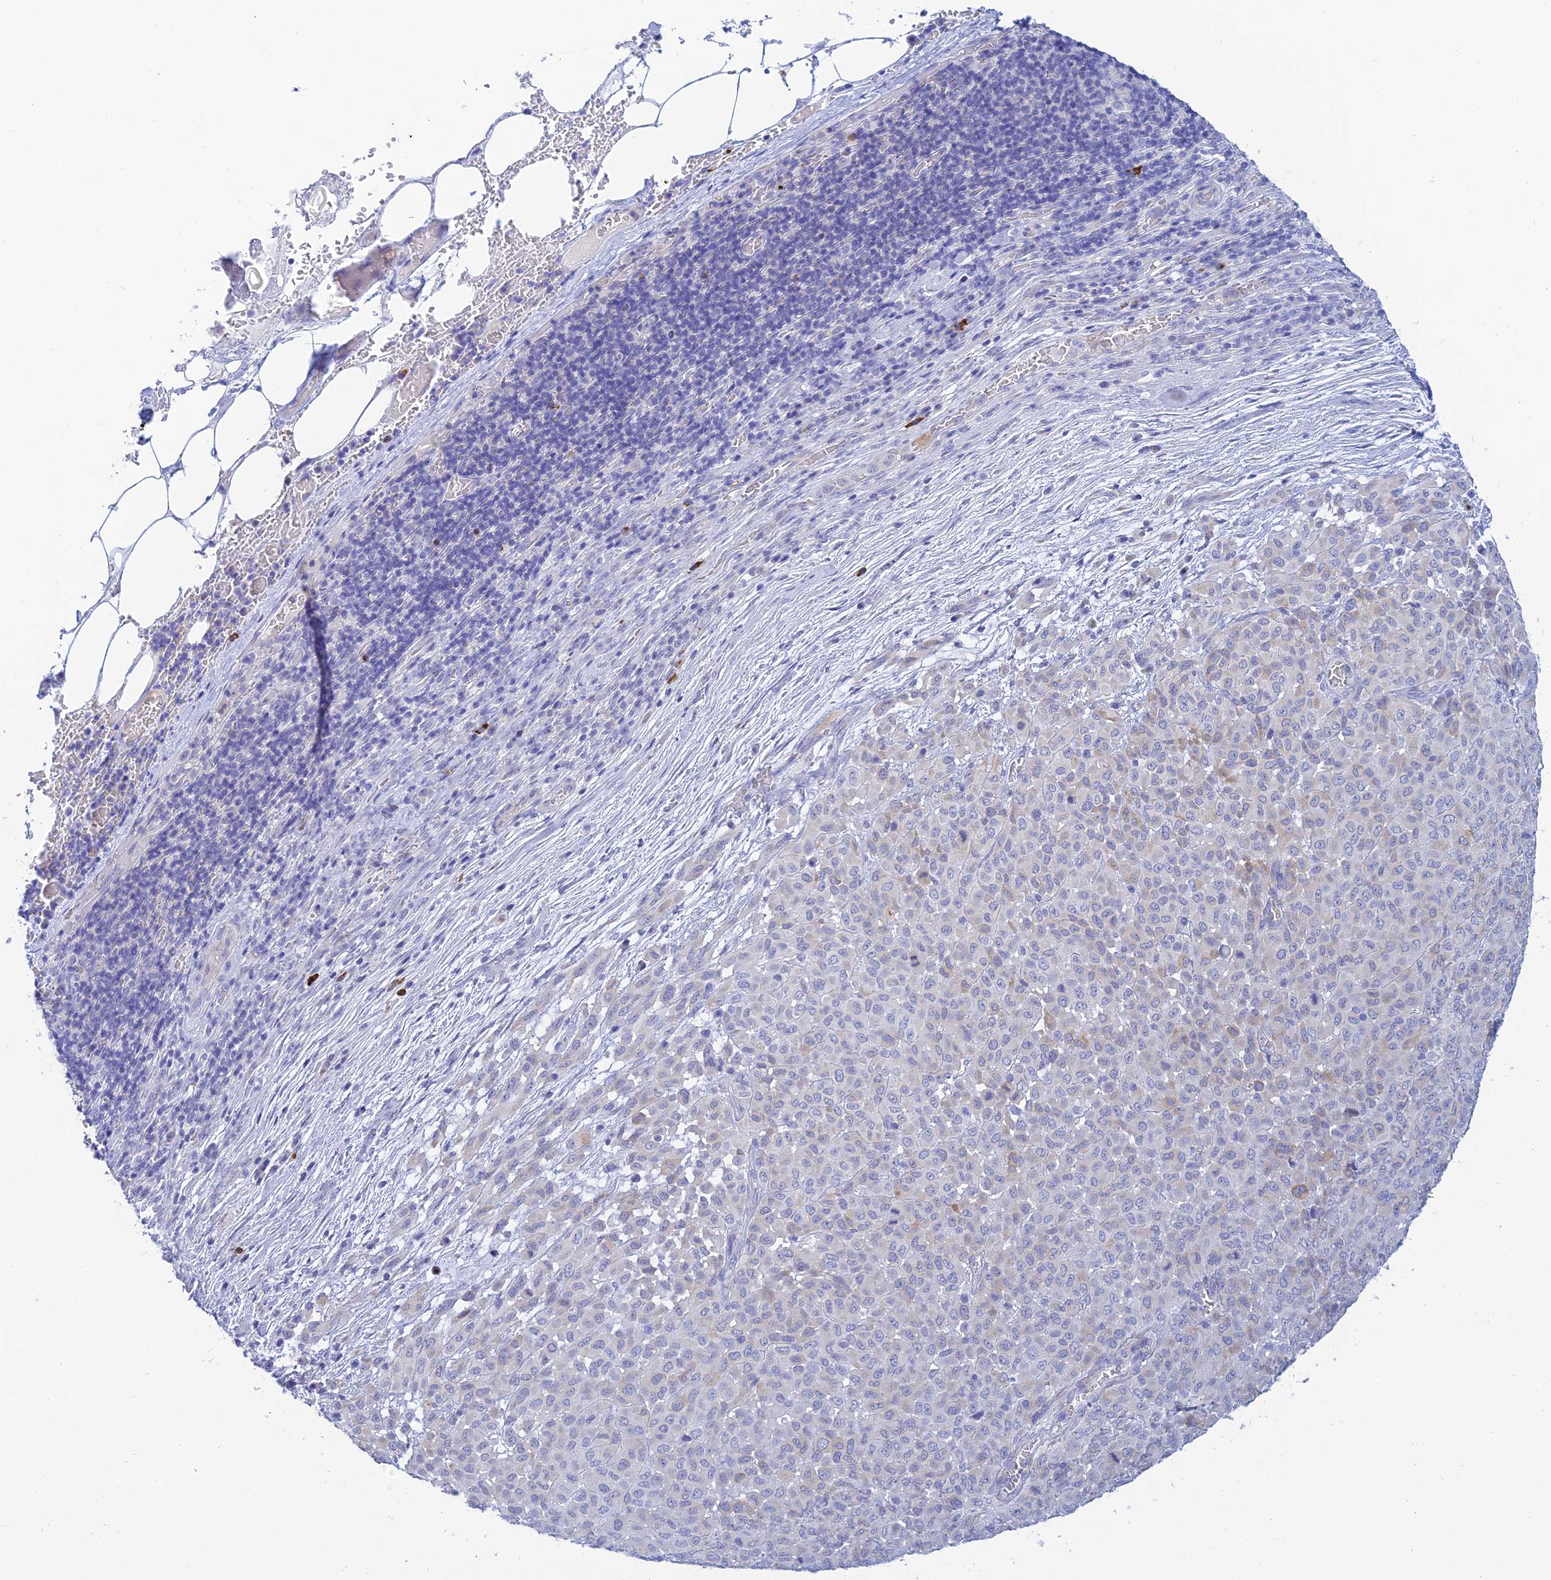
{"staining": {"intensity": "negative", "quantity": "none", "location": "none"}, "tissue": "melanoma", "cell_type": "Tumor cells", "image_type": "cancer", "snomed": [{"axis": "morphology", "description": "Malignant melanoma, Metastatic site"}, {"axis": "topography", "description": "Skin"}], "caption": "The histopathology image exhibits no staining of tumor cells in malignant melanoma (metastatic site).", "gene": "CEP152", "patient": {"sex": "female", "age": 81}}